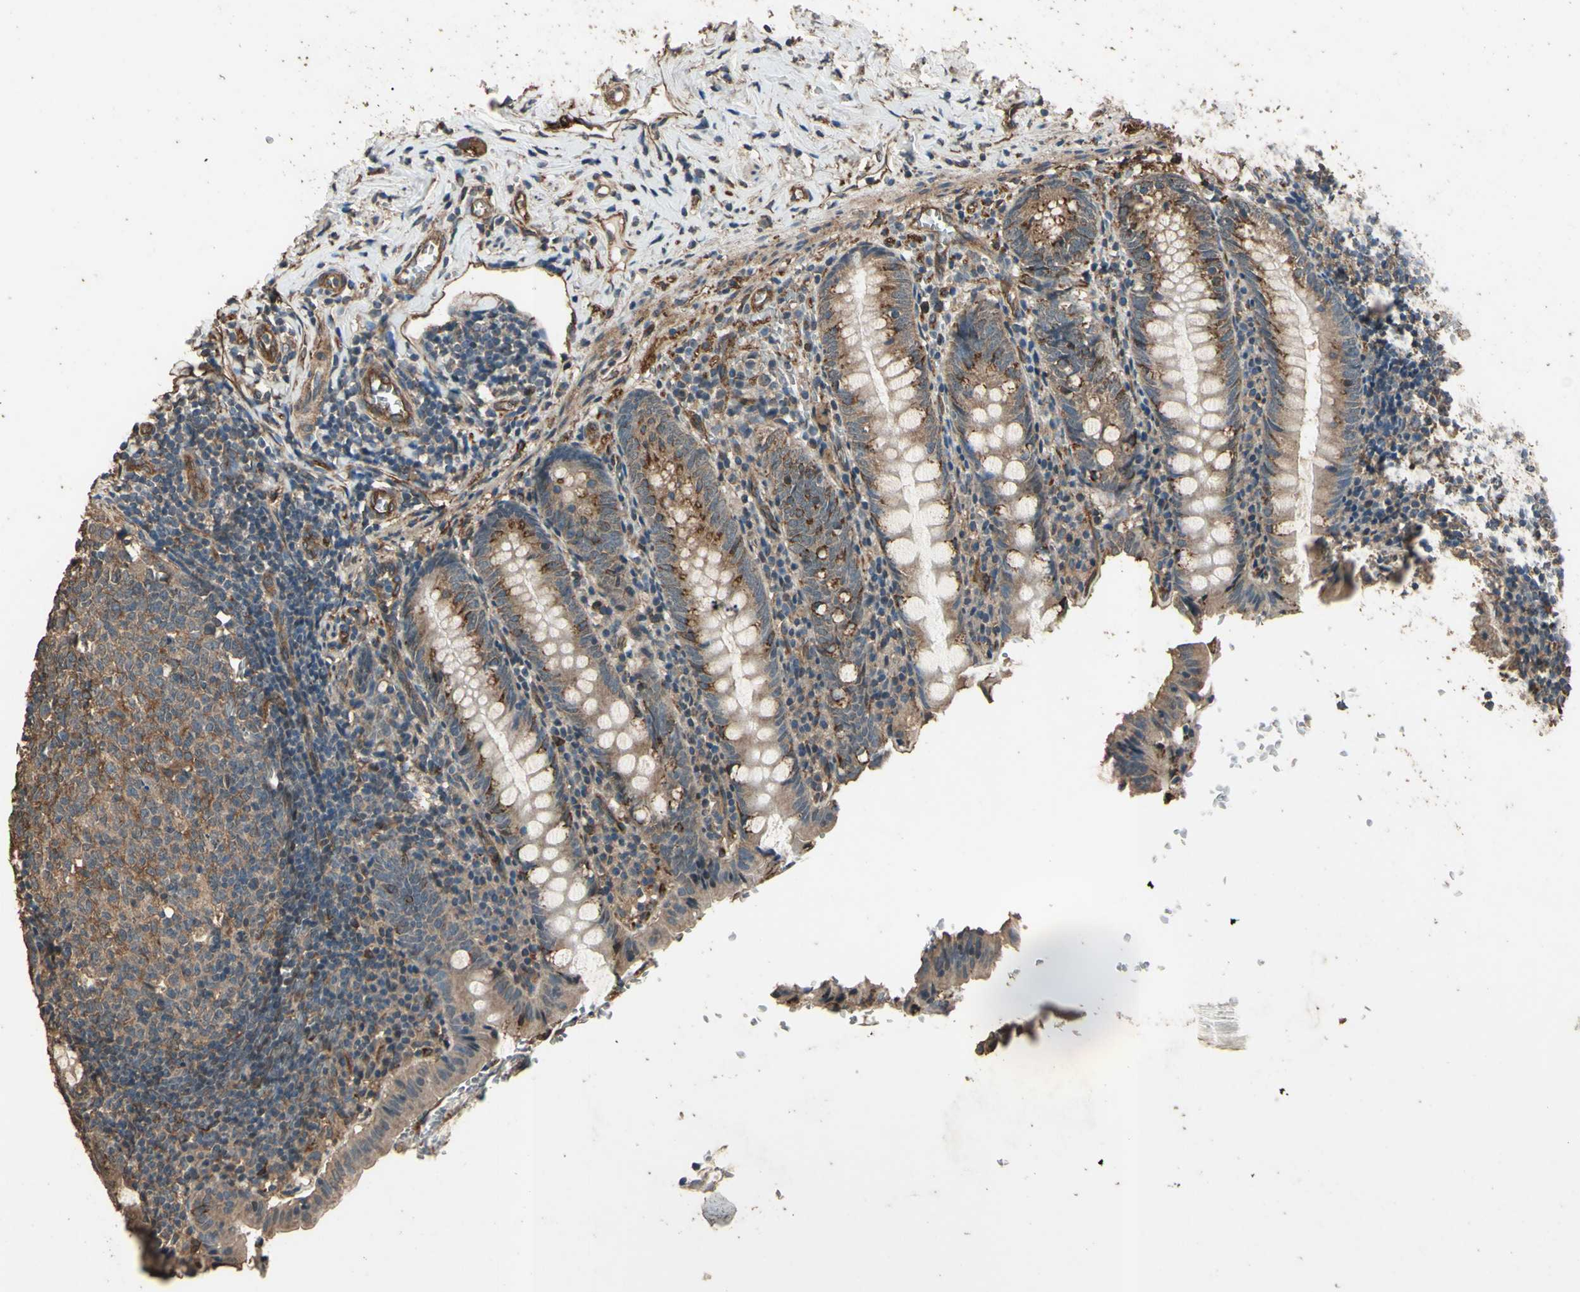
{"staining": {"intensity": "weak", "quantity": ">75%", "location": "cytoplasmic/membranous"}, "tissue": "appendix", "cell_type": "Glandular cells", "image_type": "normal", "snomed": [{"axis": "morphology", "description": "Normal tissue, NOS"}, {"axis": "topography", "description": "Appendix"}], "caption": "Appendix stained with IHC displays weak cytoplasmic/membranous positivity in about >75% of glandular cells.", "gene": "TSPO", "patient": {"sex": "female", "age": 10}}